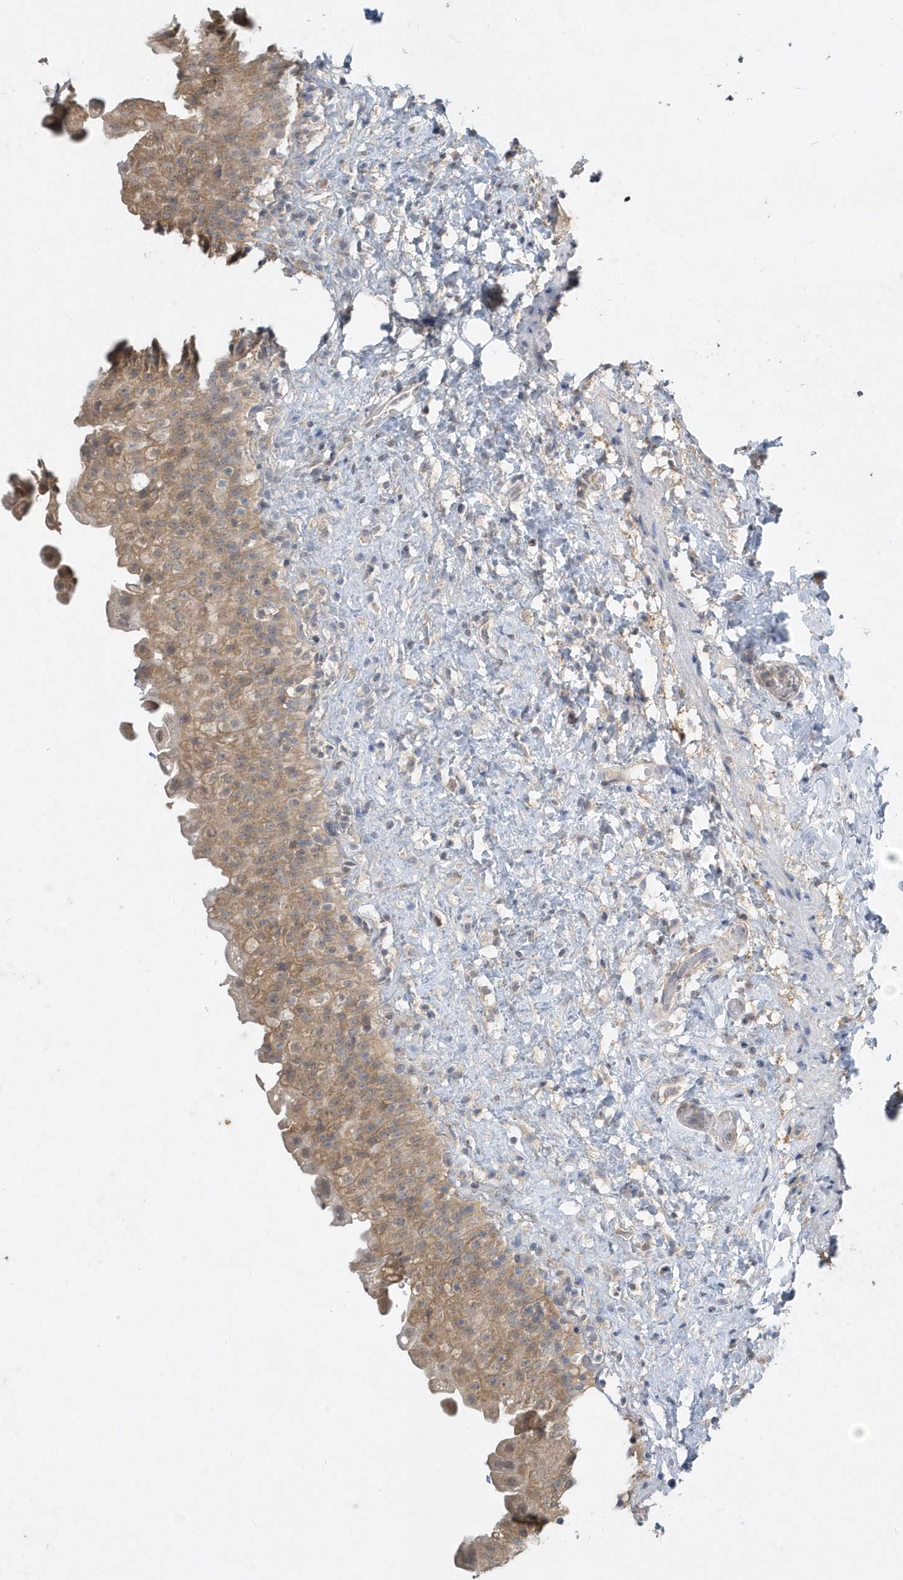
{"staining": {"intensity": "moderate", "quantity": ">75%", "location": "cytoplasmic/membranous"}, "tissue": "urinary bladder", "cell_type": "Urothelial cells", "image_type": "normal", "snomed": [{"axis": "morphology", "description": "Normal tissue, NOS"}, {"axis": "topography", "description": "Urinary bladder"}], "caption": "The image exhibits staining of normal urinary bladder, revealing moderate cytoplasmic/membranous protein expression (brown color) within urothelial cells. The staining was performed using DAB, with brown indicating positive protein expression. Nuclei are stained blue with hematoxylin.", "gene": "AKR7A2", "patient": {"sex": "female", "age": 27}}